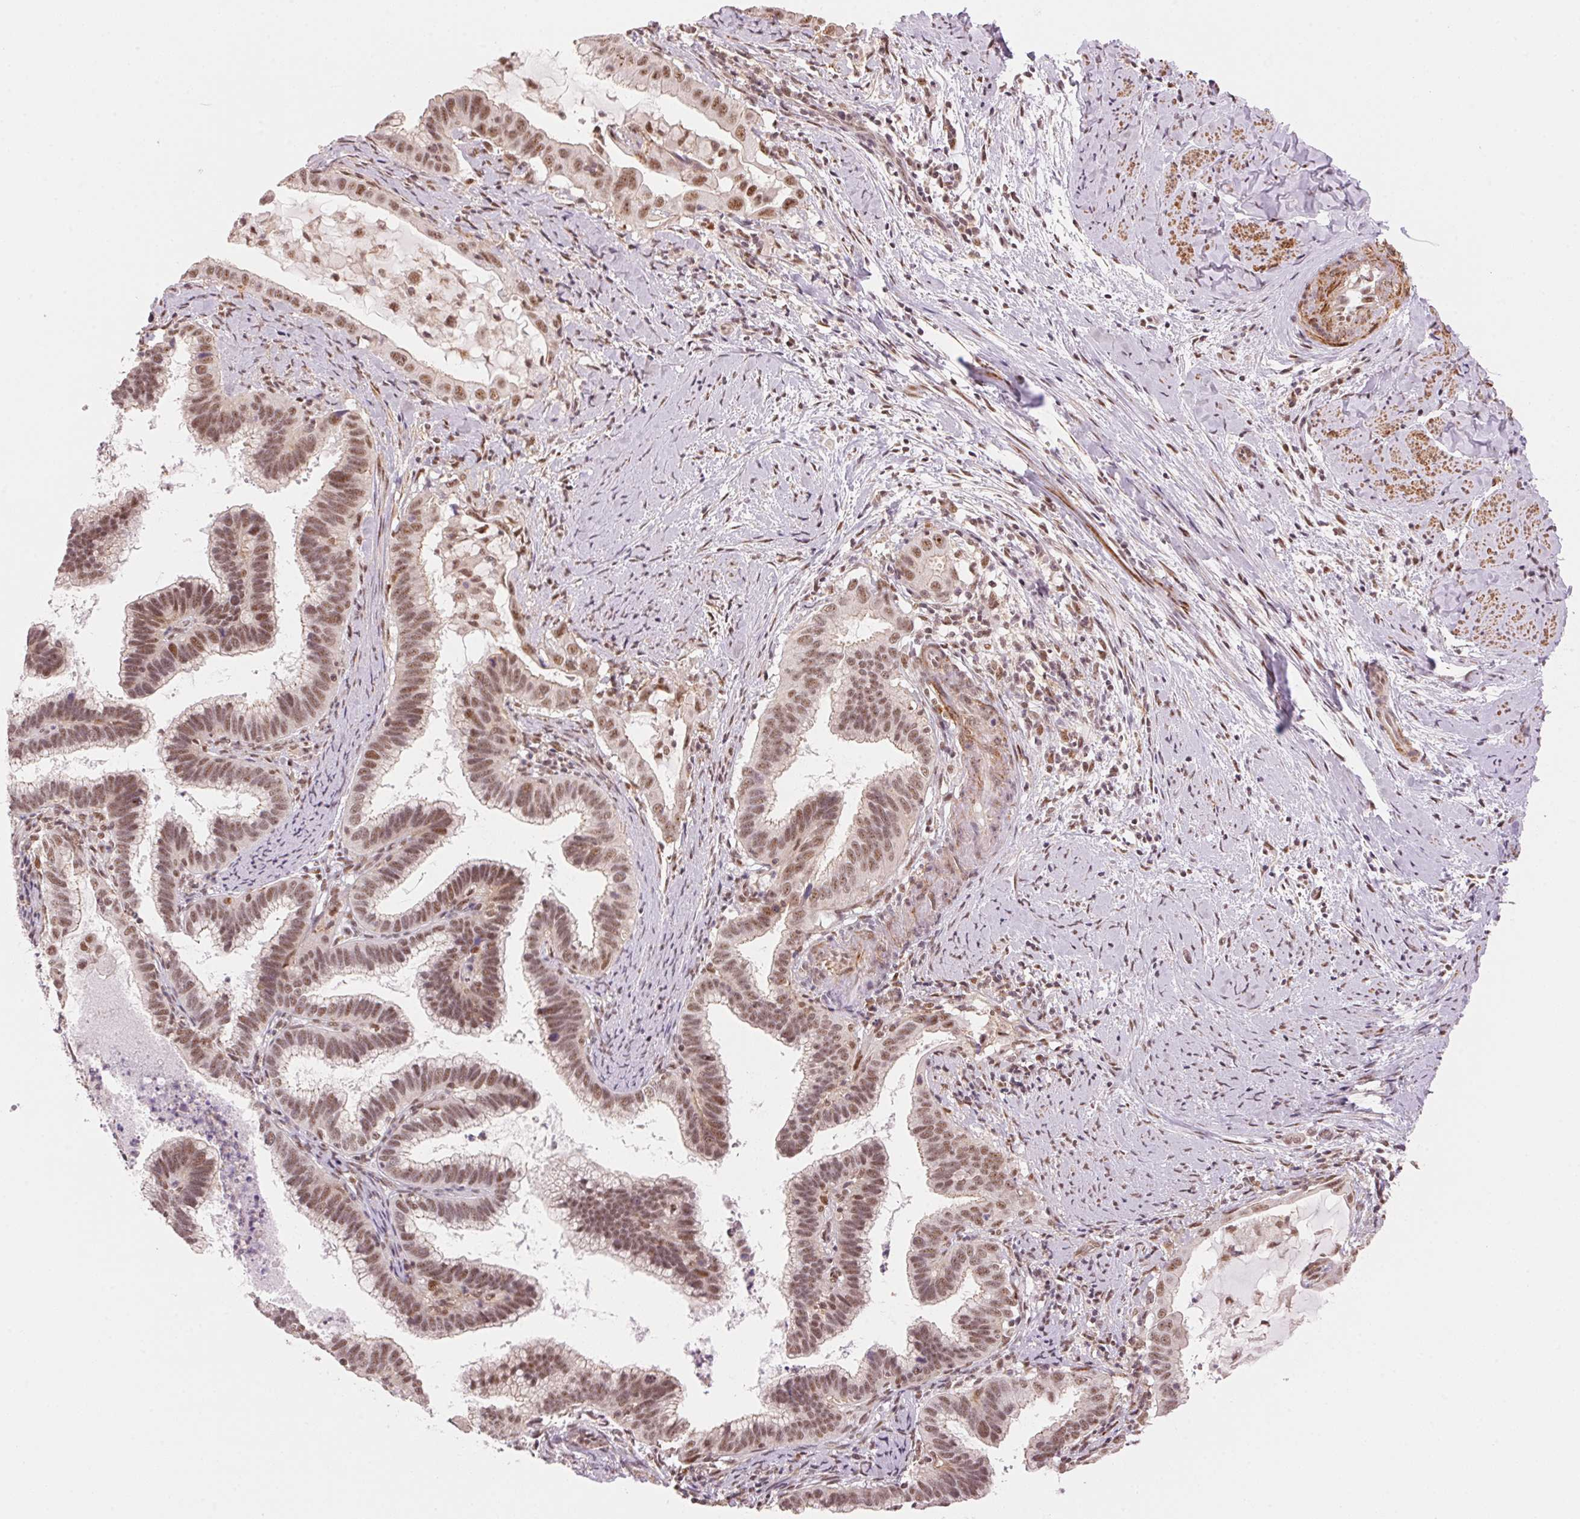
{"staining": {"intensity": "moderate", "quantity": ">75%", "location": "cytoplasmic/membranous,nuclear"}, "tissue": "cervical cancer", "cell_type": "Tumor cells", "image_type": "cancer", "snomed": [{"axis": "morphology", "description": "Adenocarcinoma, NOS"}, {"axis": "topography", "description": "Cervix"}], "caption": "Moderate cytoplasmic/membranous and nuclear staining for a protein is present in approximately >75% of tumor cells of cervical cancer using IHC.", "gene": "HNRNPDL", "patient": {"sex": "female", "age": 61}}